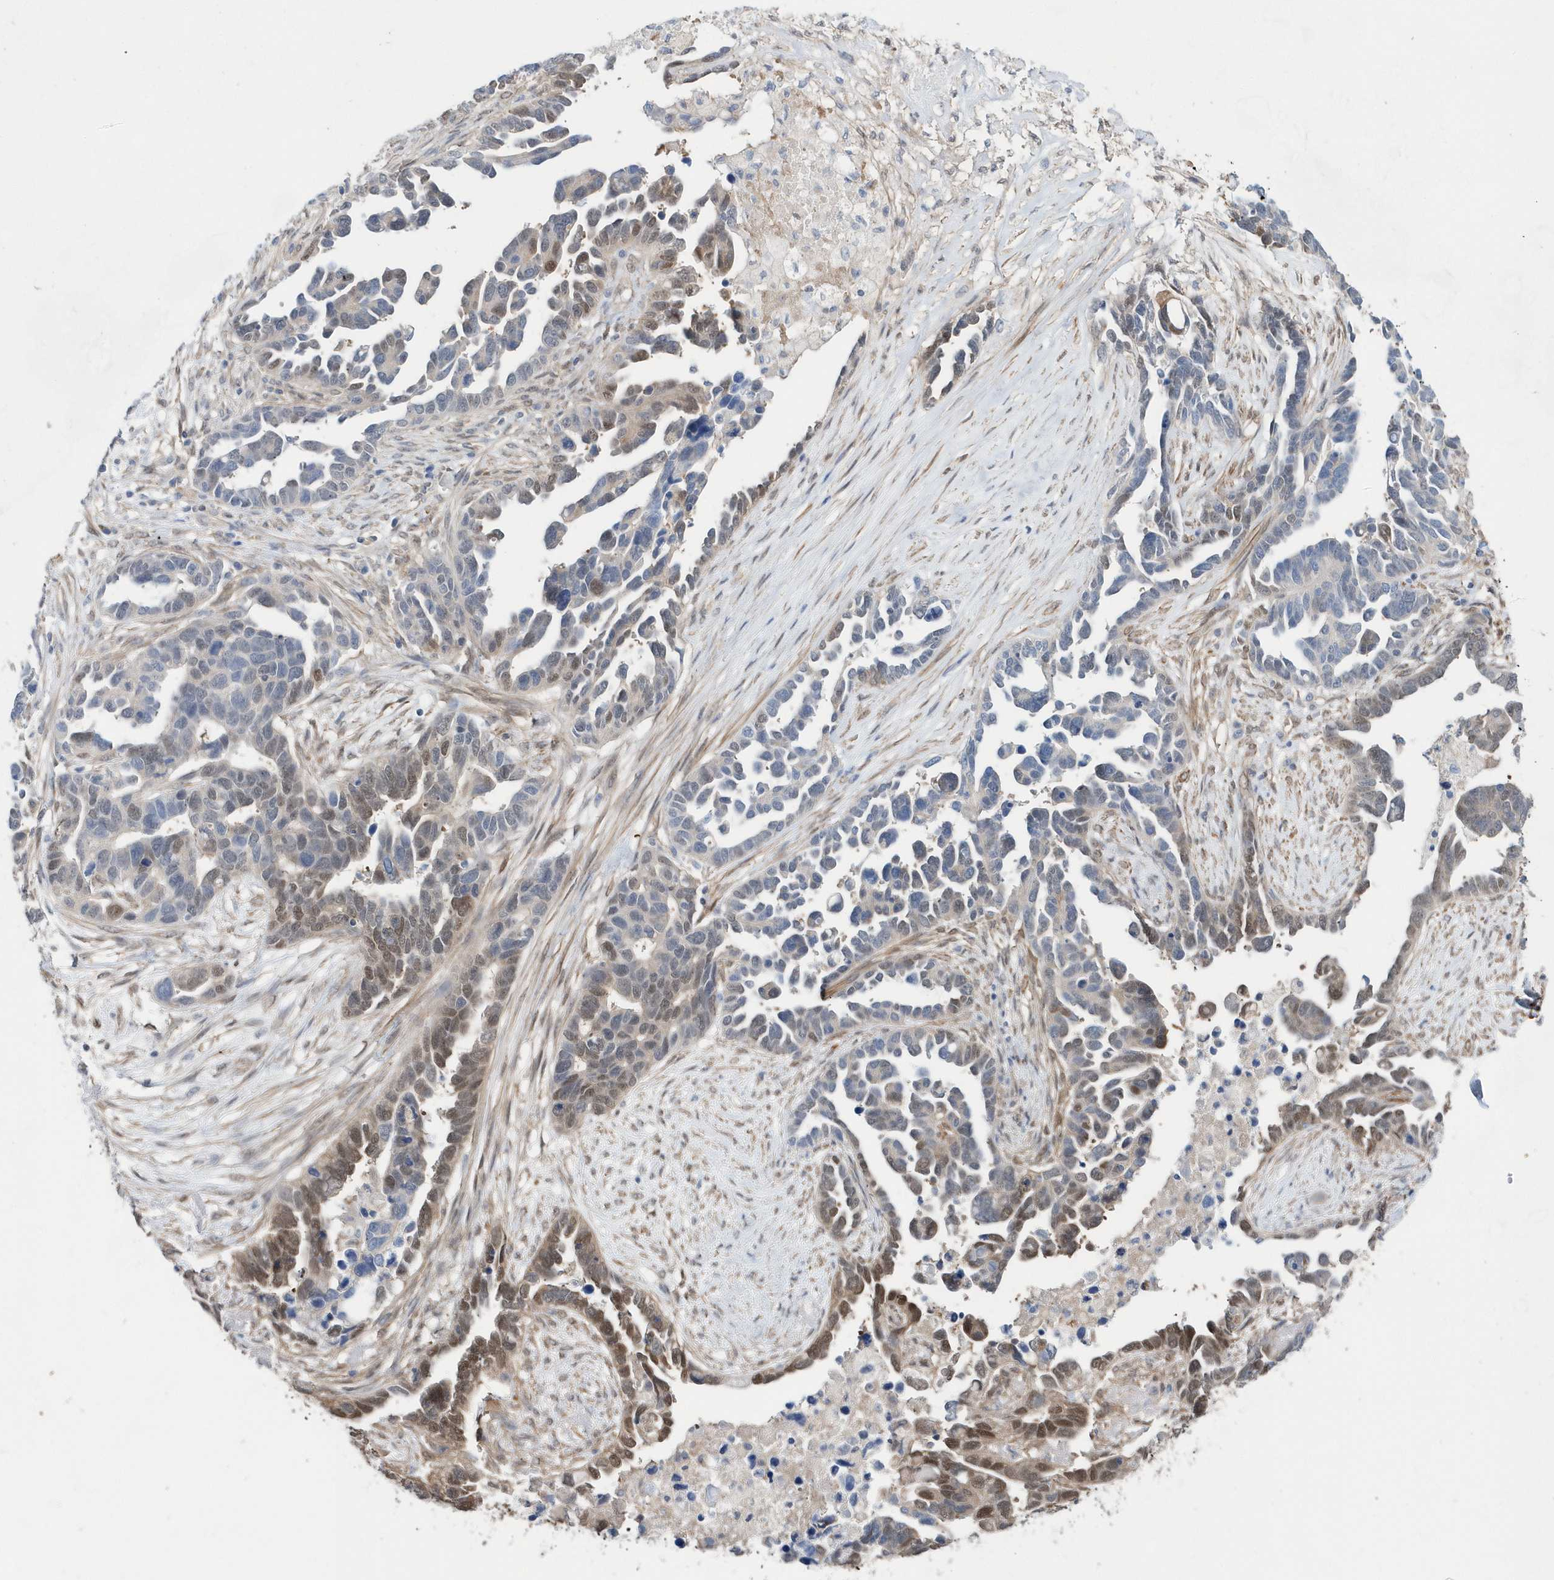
{"staining": {"intensity": "moderate", "quantity": "25%-75%", "location": "nuclear"}, "tissue": "ovarian cancer", "cell_type": "Tumor cells", "image_type": "cancer", "snomed": [{"axis": "morphology", "description": "Cystadenocarcinoma, serous, NOS"}, {"axis": "topography", "description": "Ovary"}], "caption": "Ovarian cancer (serous cystadenocarcinoma) was stained to show a protein in brown. There is medium levels of moderate nuclear staining in about 25%-75% of tumor cells.", "gene": "BDH2", "patient": {"sex": "female", "age": 54}}